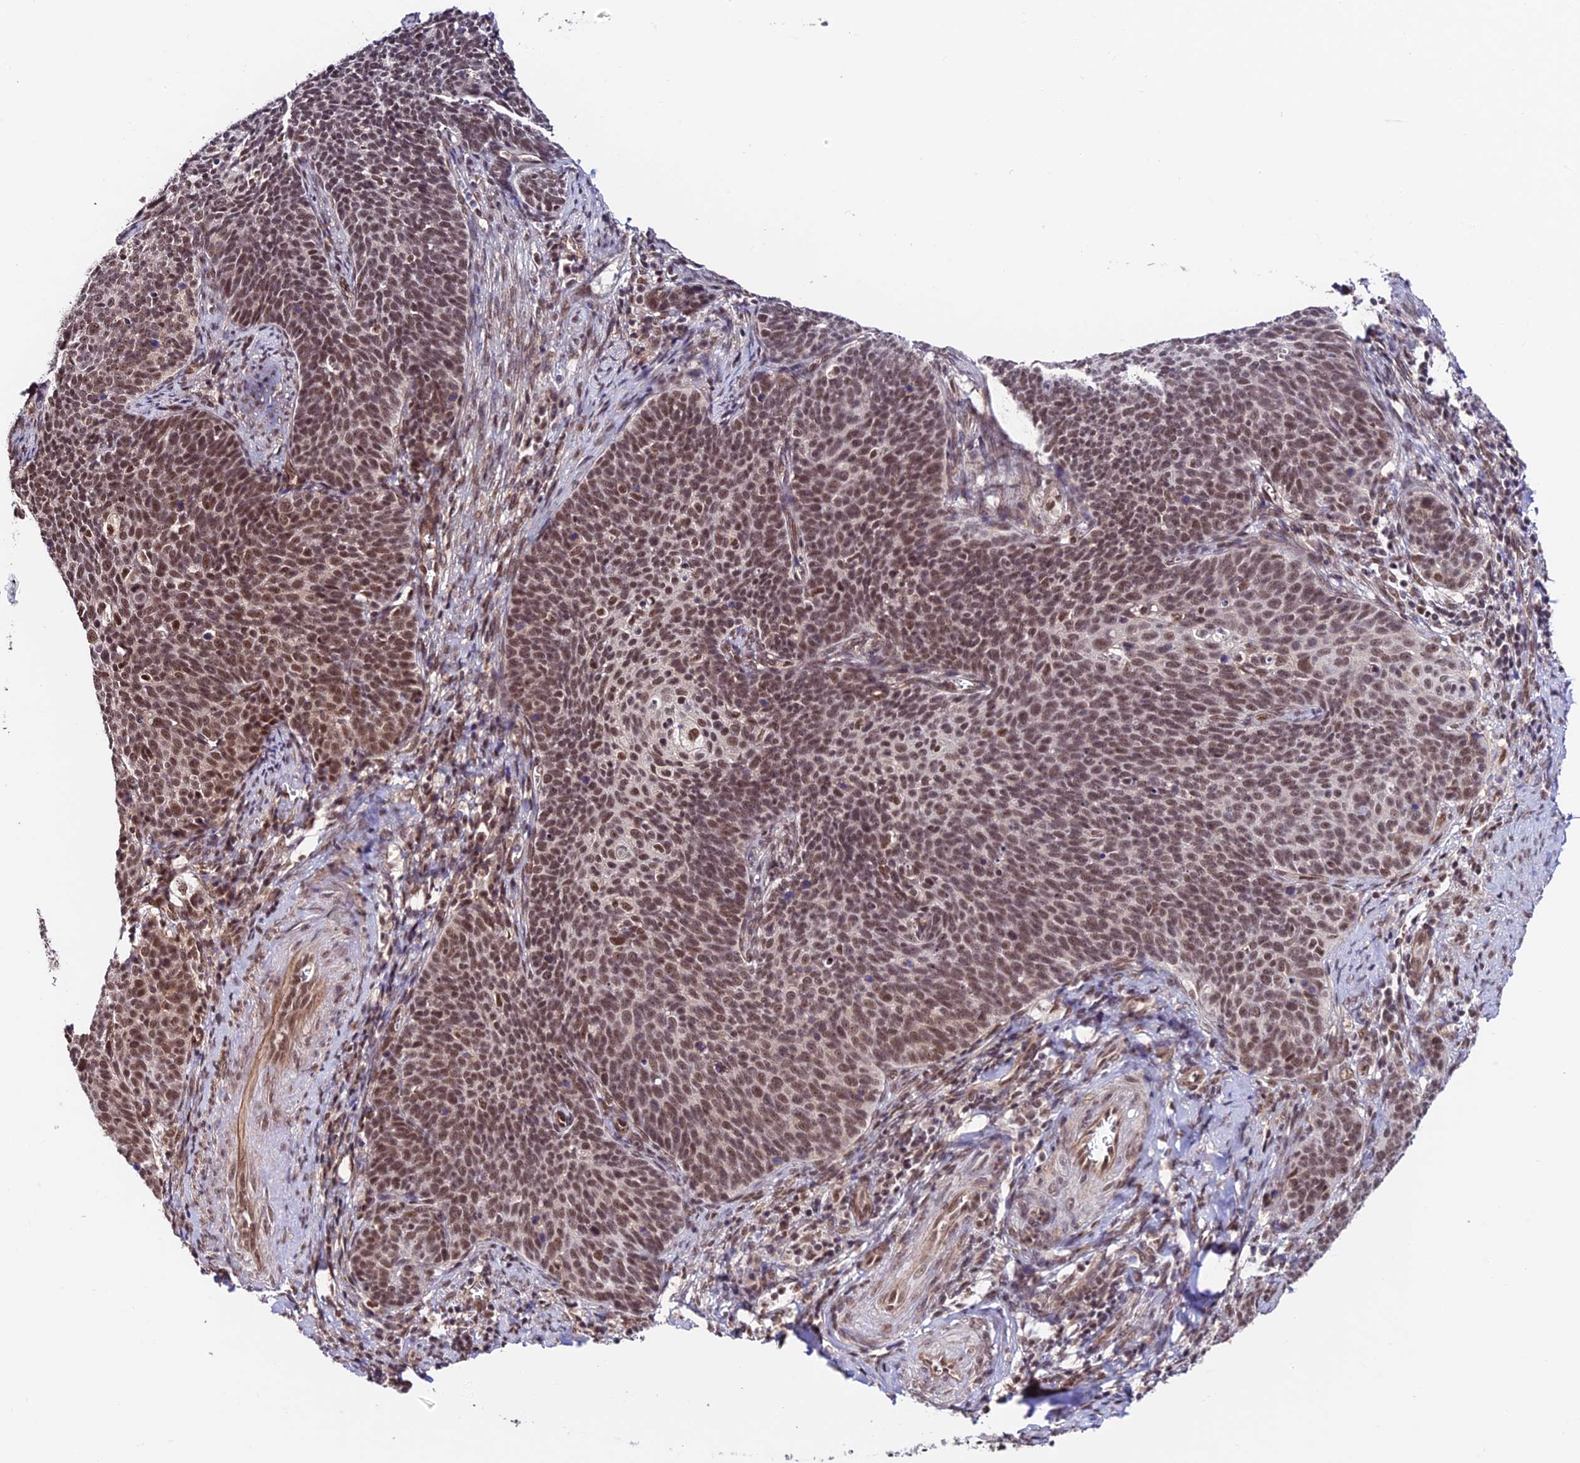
{"staining": {"intensity": "moderate", "quantity": ">75%", "location": "nuclear"}, "tissue": "cervical cancer", "cell_type": "Tumor cells", "image_type": "cancer", "snomed": [{"axis": "morphology", "description": "Normal tissue, NOS"}, {"axis": "morphology", "description": "Squamous cell carcinoma, NOS"}, {"axis": "topography", "description": "Cervix"}], "caption": "Cervical cancer (squamous cell carcinoma) tissue reveals moderate nuclear staining in about >75% of tumor cells", "gene": "RBM42", "patient": {"sex": "female", "age": 39}}